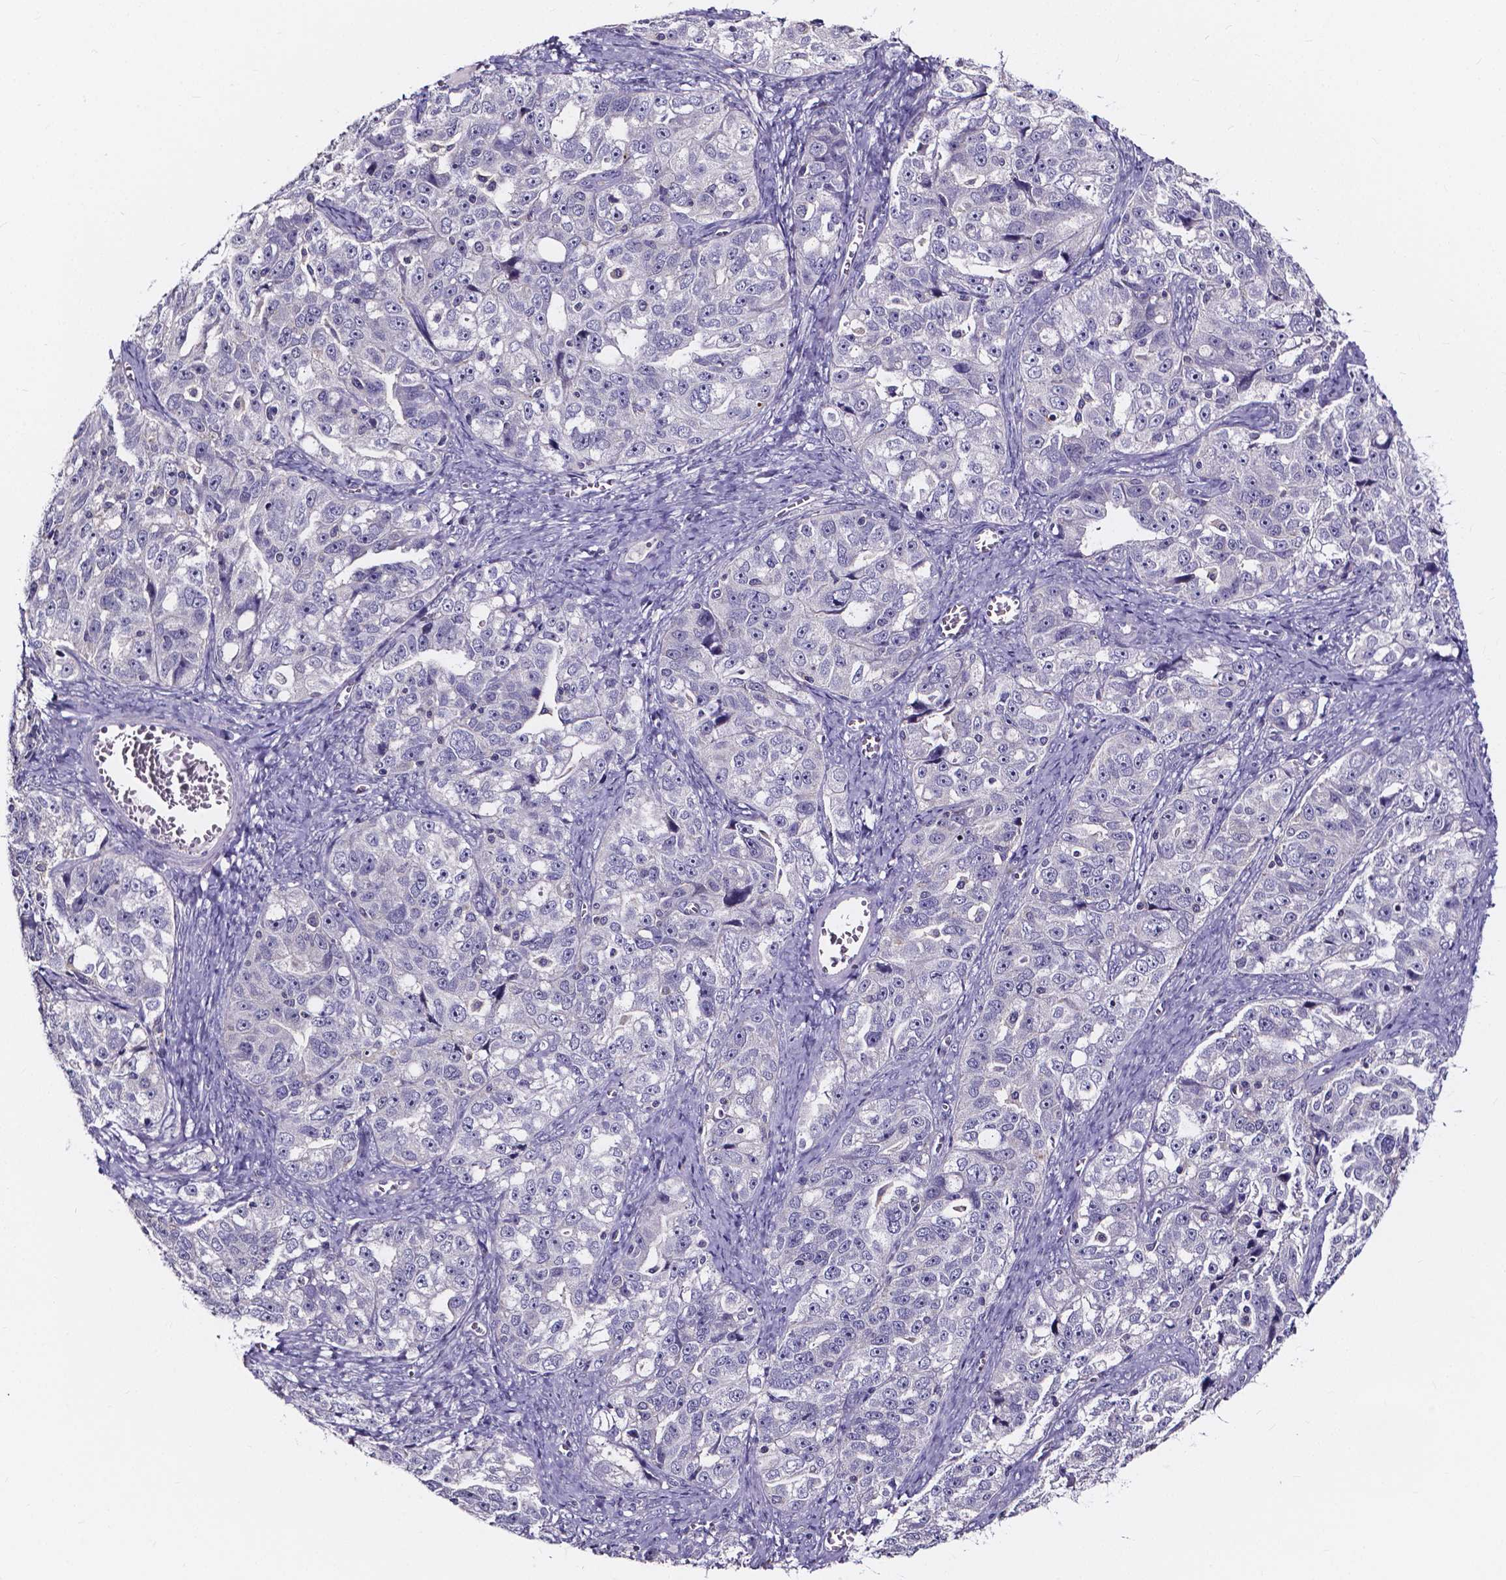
{"staining": {"intensity": "negative", "quantity": "none", "location": "none"}, "tissue": "ovarian cancer", "cell_type": "Tumor cells", "image_type": "cancer", "snomed": [{"axis": "morphology", "description": "Cystadenocarcinoma, serous, NOS"}, {"axis": "topography", "description": "Ovary"}], "caption": "The photomicrograph exhibits no significant positivity in tumor cells of ovarian serous cystadenocarcinoma.", "gene": "SPOCD1", "patient": {"sex": "female", "age": 51}}